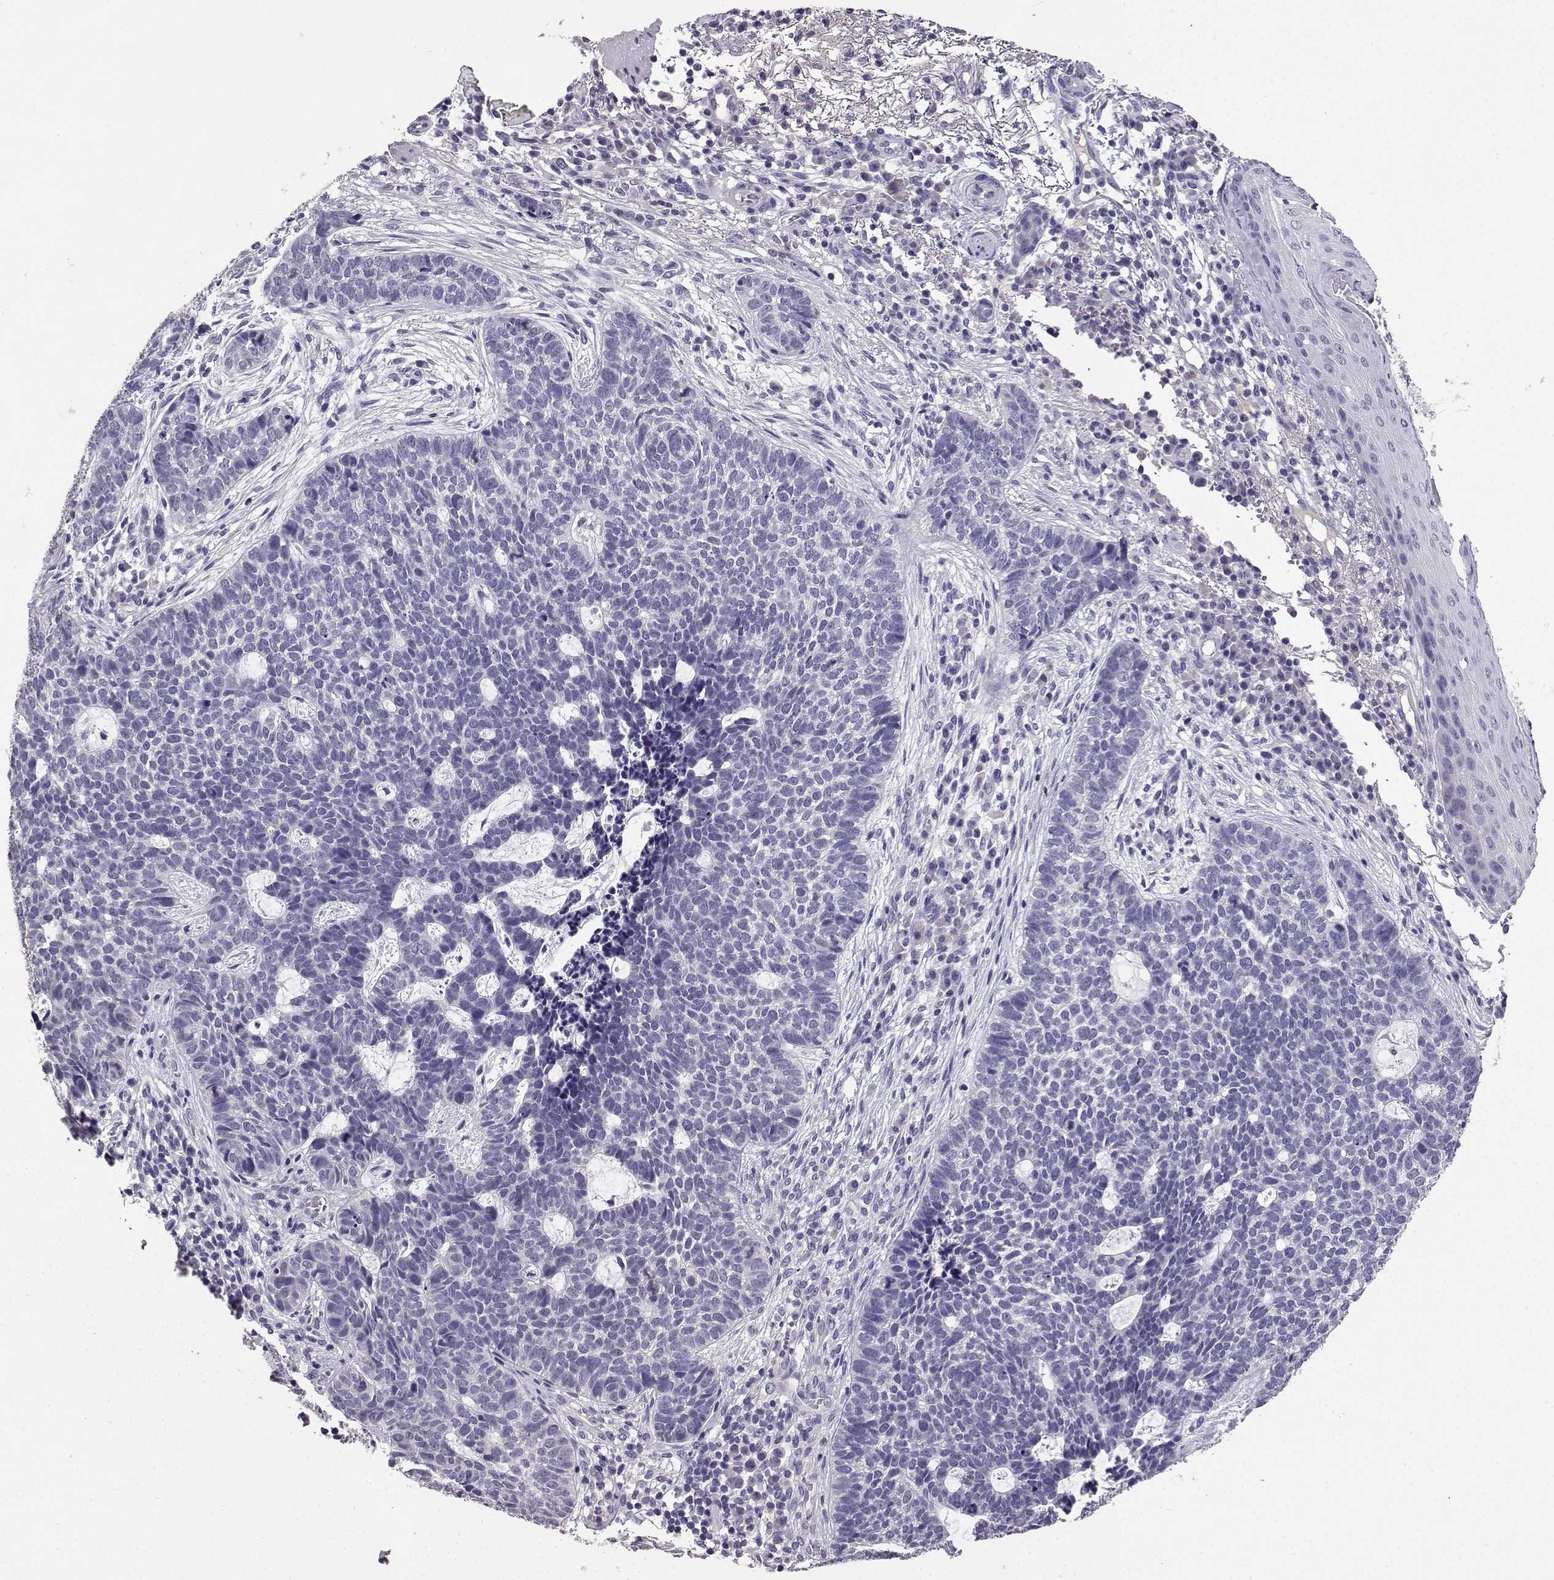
{"staining": {"intensity": "negative", "quantity": "none", "location": "none"}, "tissue": "skin cancer", "cell_type": "Tumor cells", "image_type": "cancer", "snomed": [{"axis": "morphology", "description": "Basal cell carcinoma"}, {"axis": "topography", "description": "Skin"}], "caption": "Immunohistochemistry of human skin cancer (basal cell carcinoma) demonstrates no staining in tumor cells.", "gene": "SPAG11B", "patient": {"sex": "female", "age": 69}}